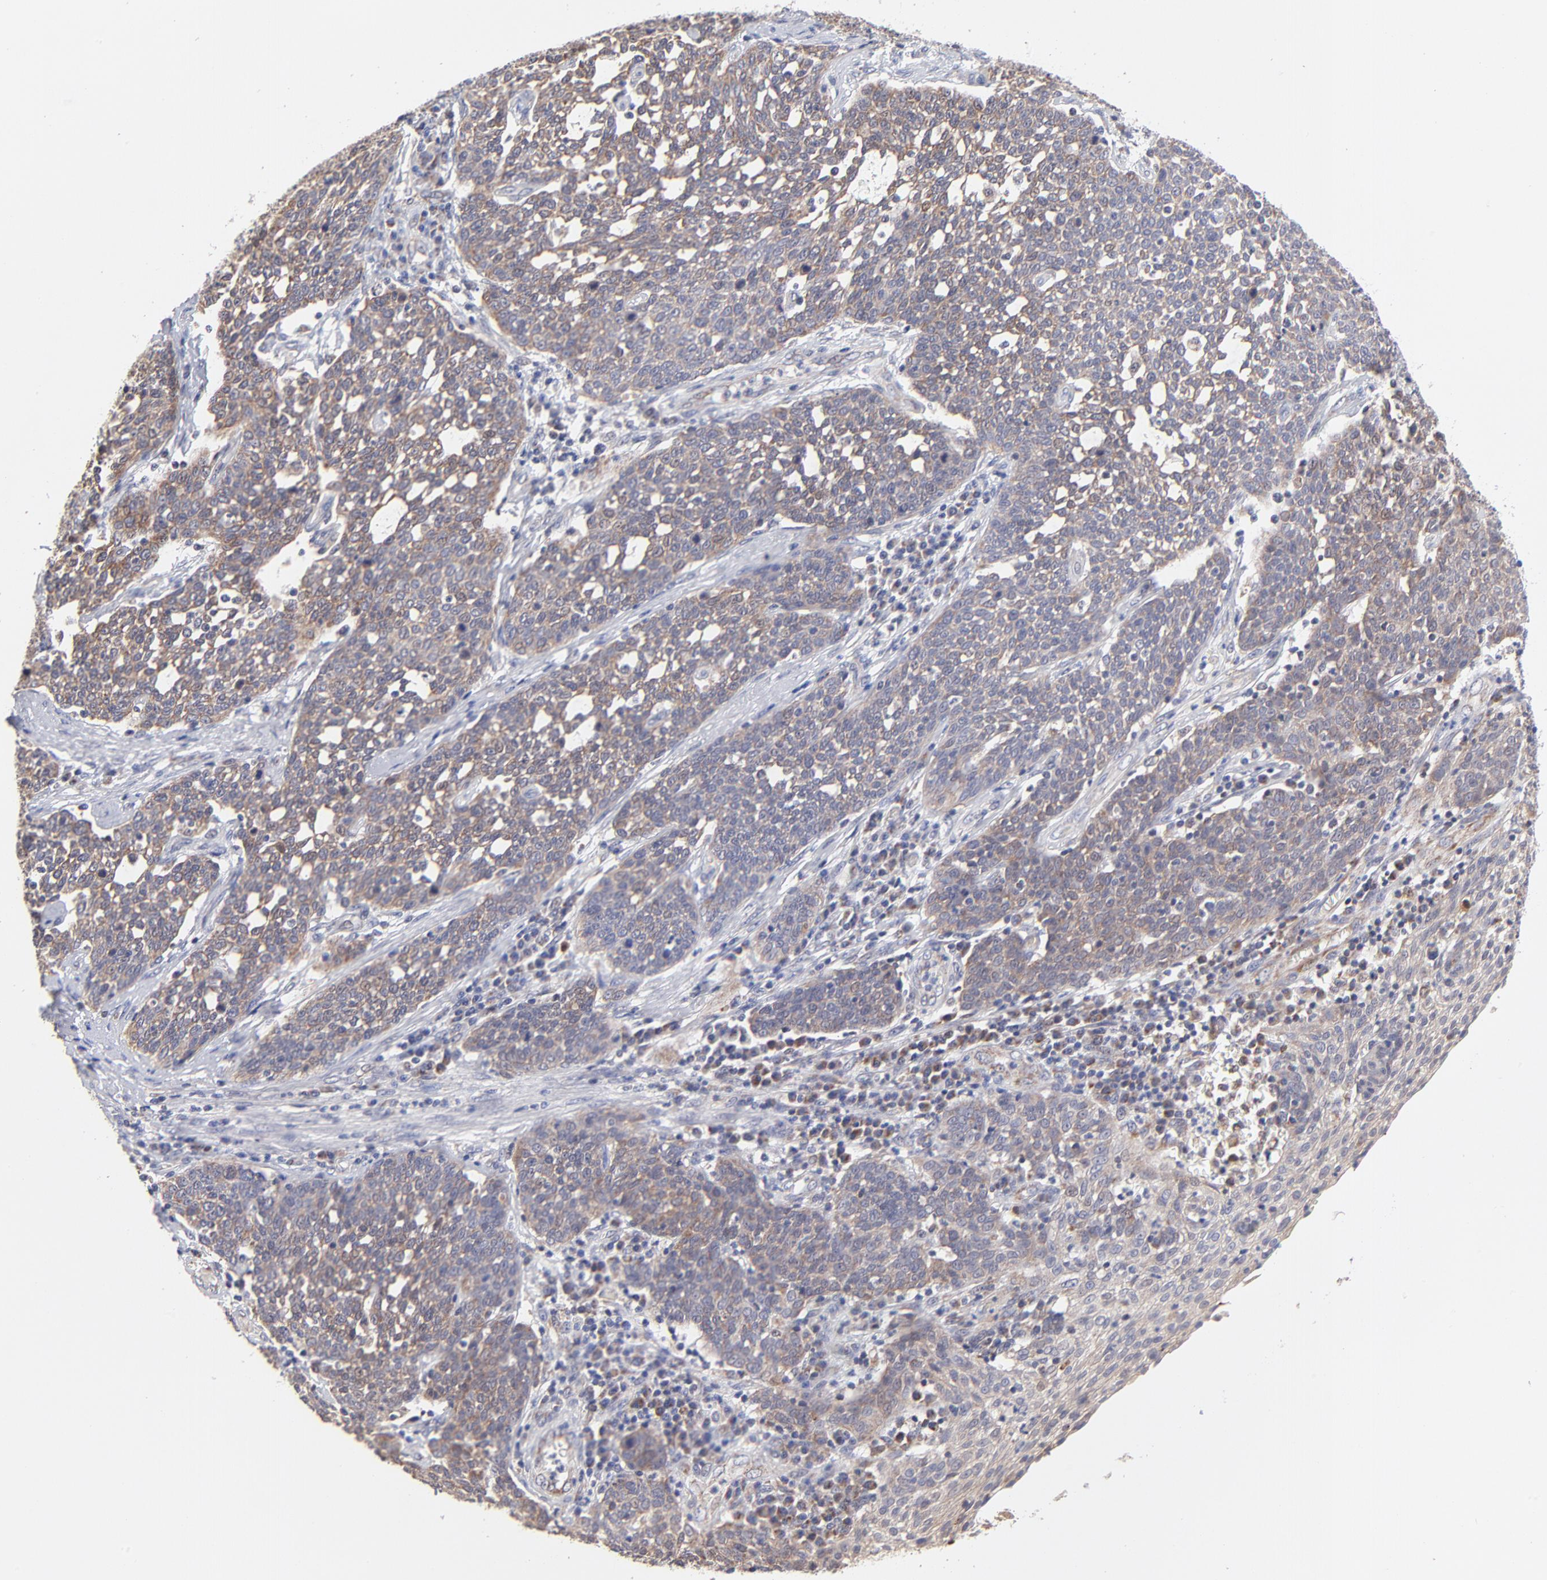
{"staining": {"intensity": "moderate", "quantity": ">75%", "location": "cytoplasmic/membranous"}, "tissue": "cervical cancer", "cell_type": "Tumor cells", "image_type": "cancer", "snomed": [{"axis": "morphology", "description": "Squamous cell carcinoma, NOS"}, {"axis": "topography", "description": "Cervix"}], "caption": "This is a photomicrograph of immunohistochemistry (IHC) staining of cervical squamous cell carcinoma, which shows moderate expression in the cytoplasmic/membranous of tumor cells.", "gene": "FBXL12", "patient": {"sex": "female", "age": 34}}